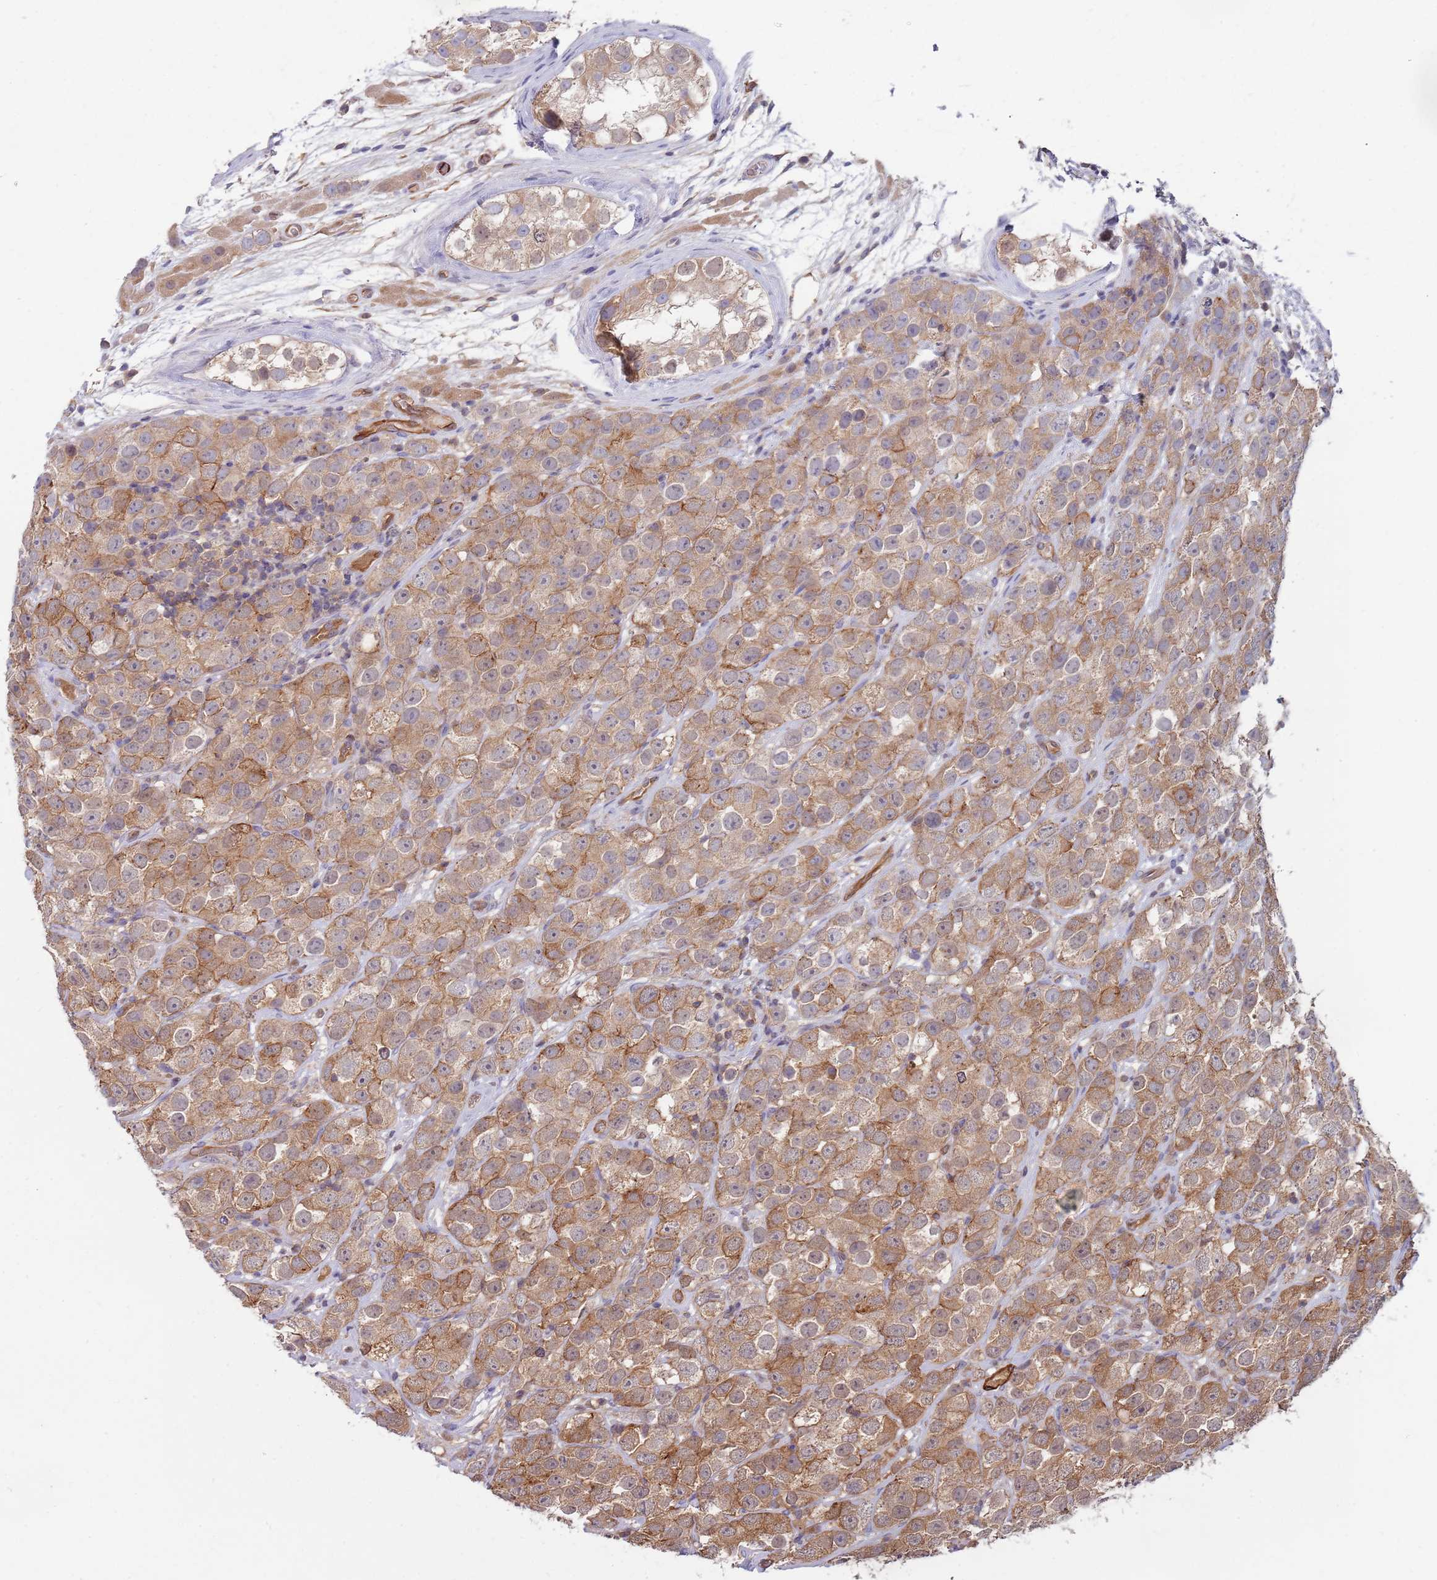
{"staining": {"intensity": "moderate", "quantity": ">75%", "location": "cytoplasmic/membranous"}, "tissue": "testis cancer", "cell_type": "Tumor cells", "image_type": "cancer", "snomed": [{"axis": "morphology", "description": "Seminoma, NOS"}, {"axis": "topography", "description": "Testis"}], "caption": "Protein positivity by immunohistochemistry (IHC) demonstrates moderate cytoplasmic/membranous staining in approximately >75% of tumor cells in testis cancer. The staining is performed using DAB brown chromogen to label protein expression. The nuclei are counter-stained blue using hematoxylin.", "gene": "GSDMD", "patient": {"sex": "male", "age": 28}}